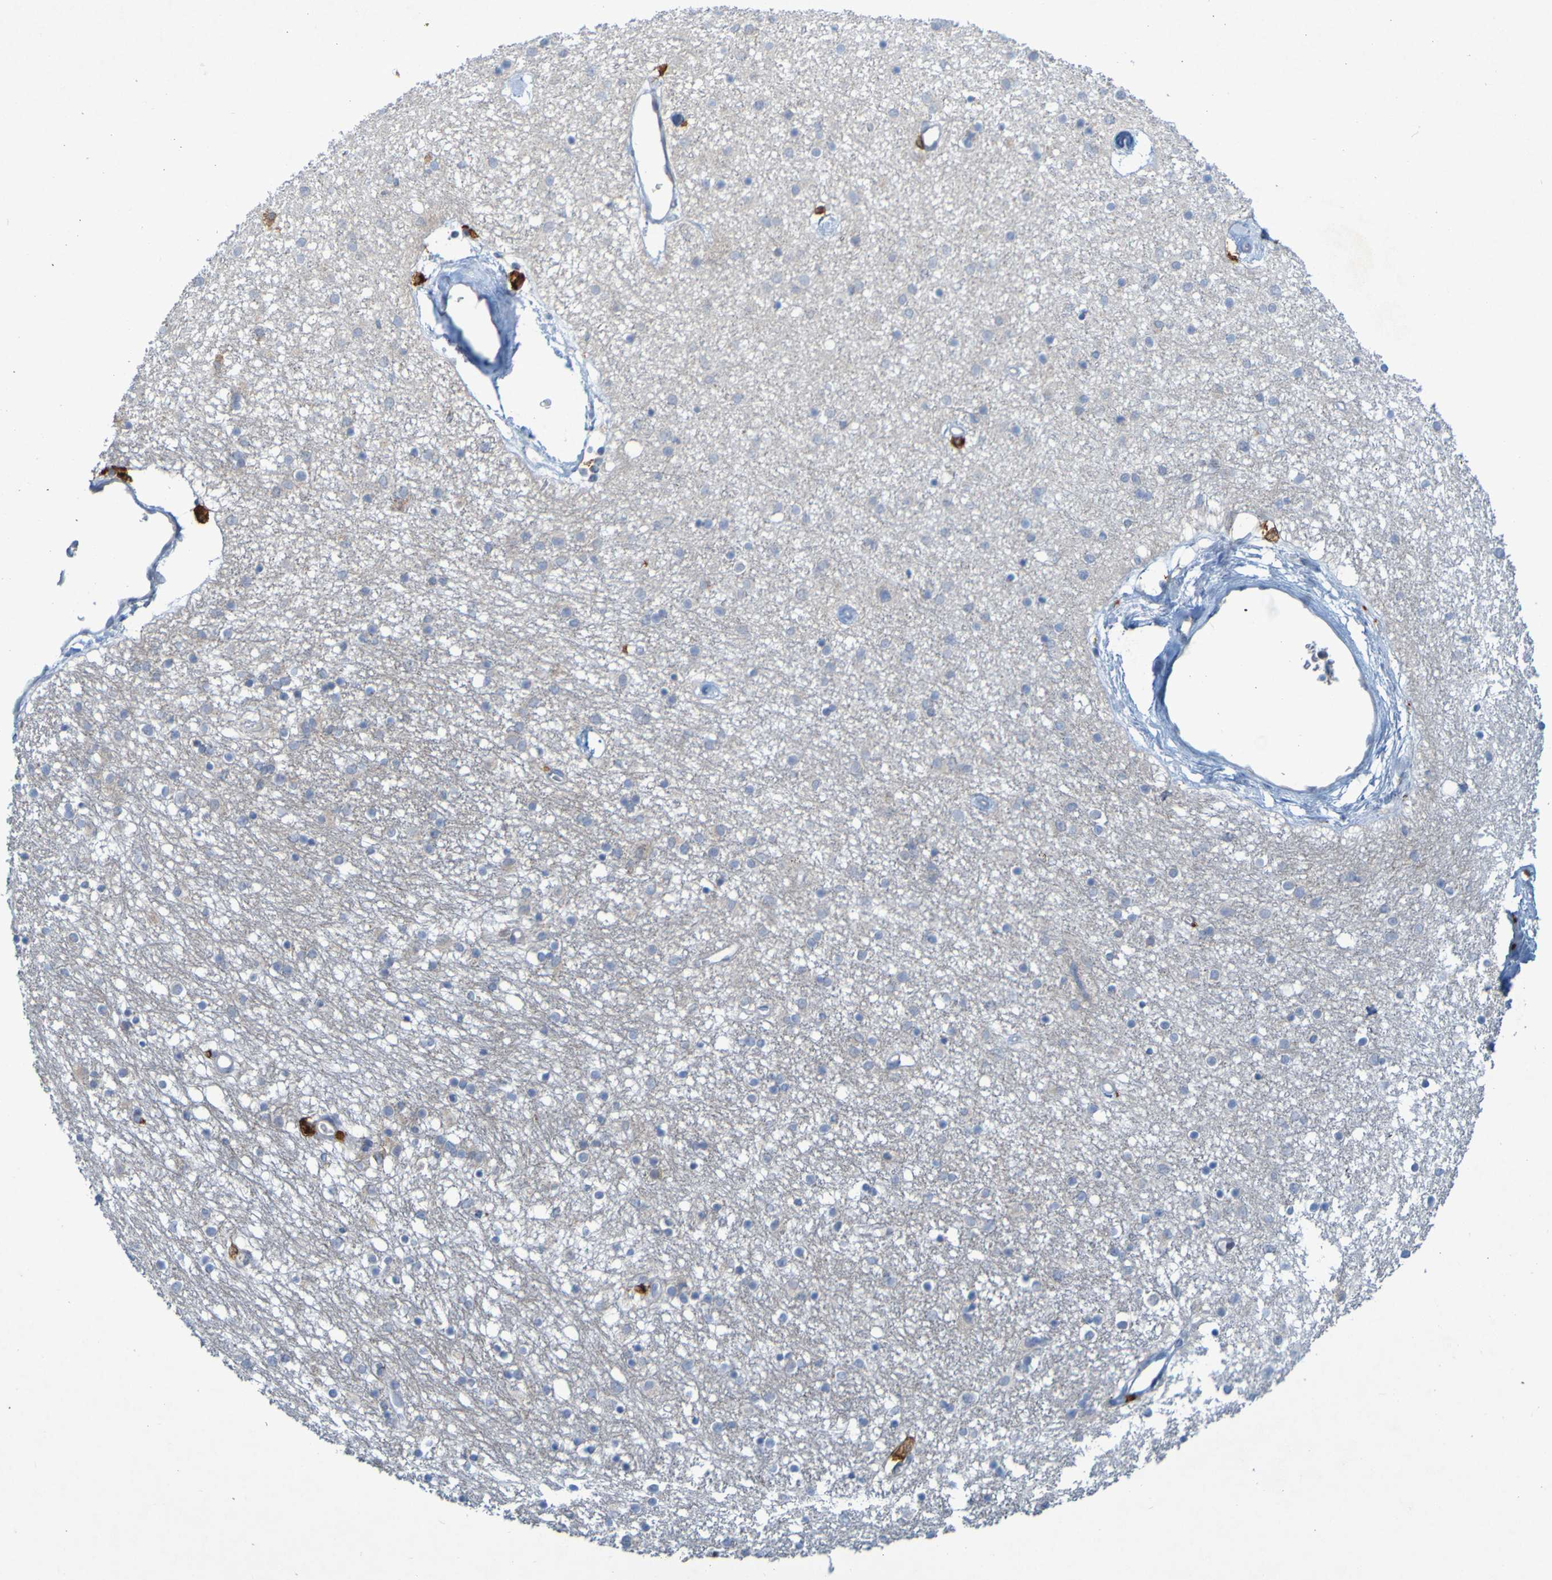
{"staining": {"intensity": "negative", "quantity": "none", "location": "none"}, "tissue": "caudate", "cell_type": "Glial cells", "image_type": "normal", "snomed": [{"axis": "morphology", "description": "Normal tissue, NOS"}, {"axis": "topography", "description": "Lateral ventricle wall"}], "caption": "A histopathology image of caudate stained for a protein exhibits no brown staining in glial cells. The staining was performed using DAB (3,3'-diaminobenzidine) to visualize the protein expression in brown, while the nuclei were stained in blue with hematoxylin (Magnification: 20x).", "gene": "LILRB5", "patient": {"sex": "female", "age": 54}}